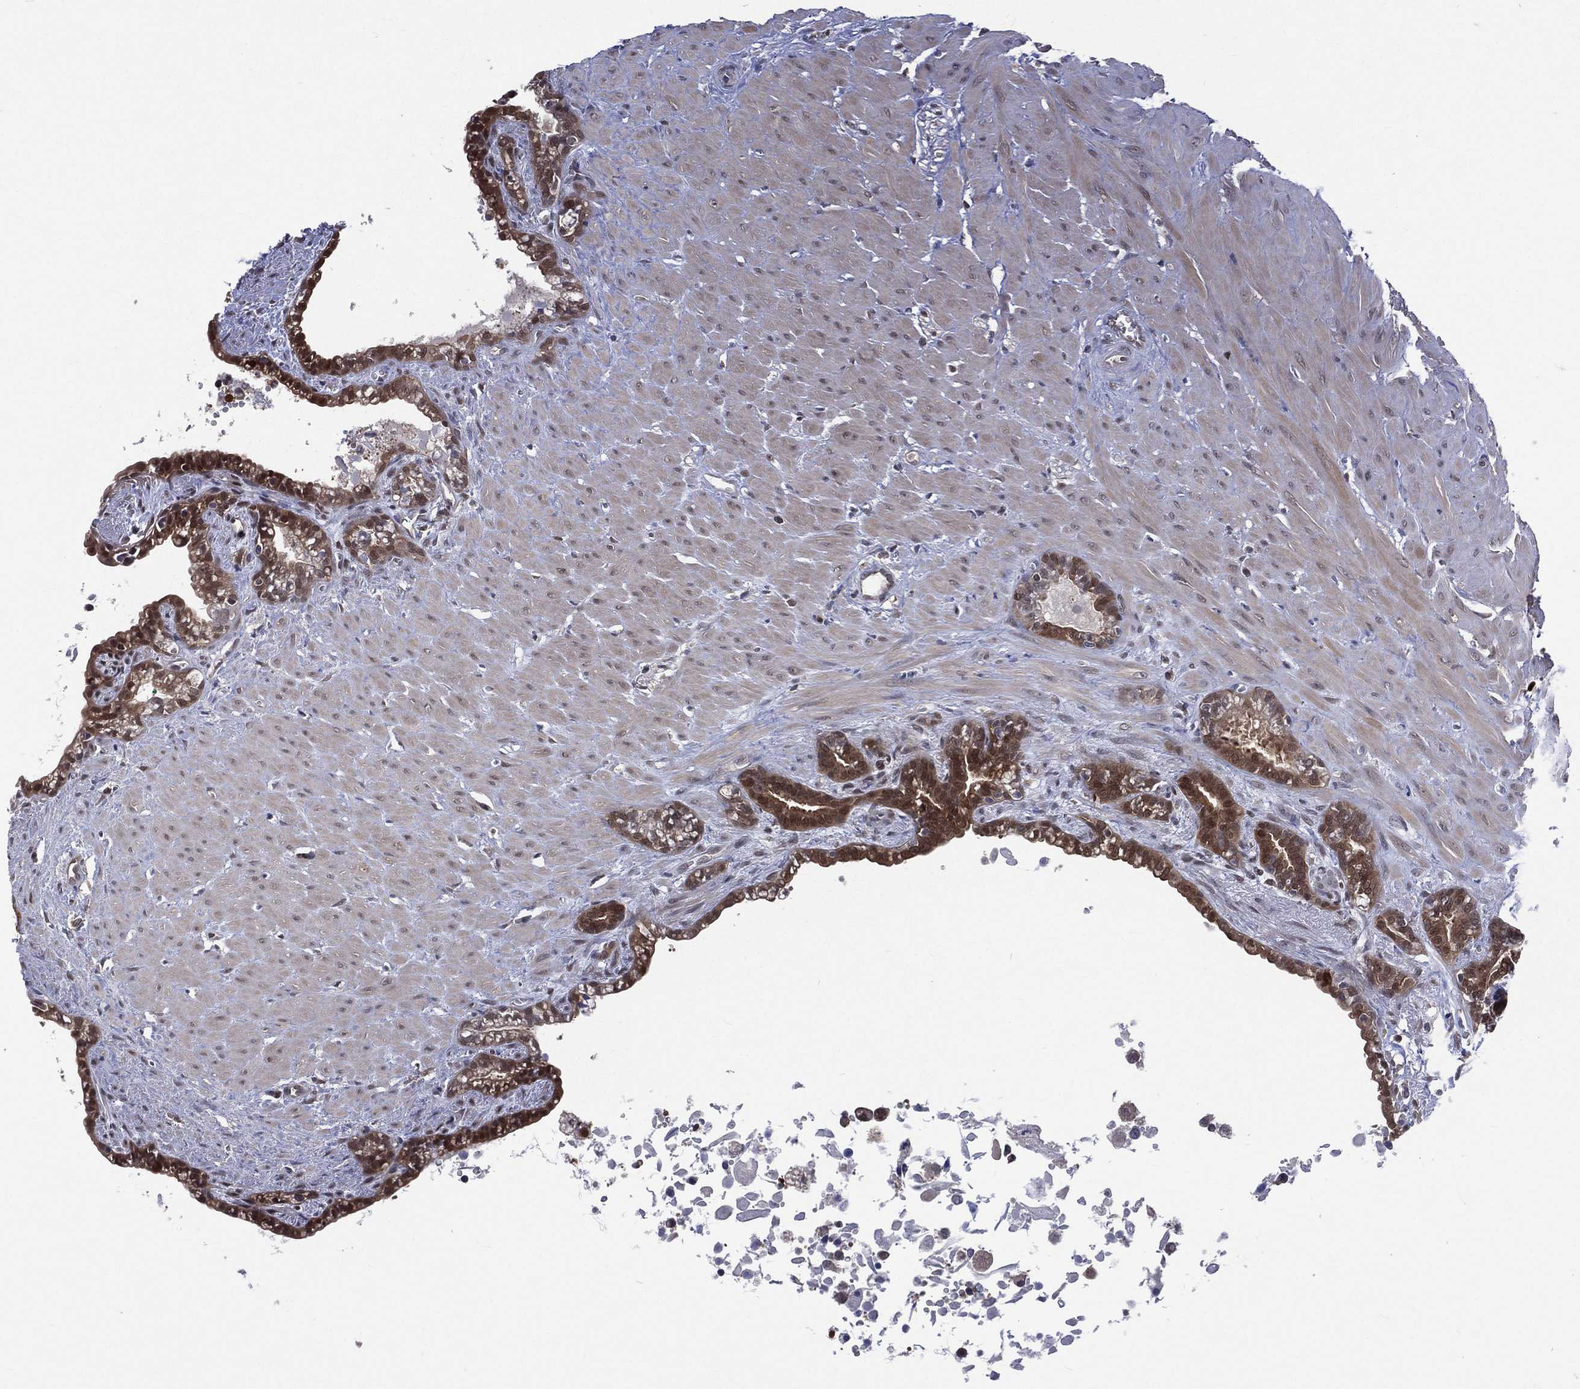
{"staining": {"intensity": "strong", "quantity": "<25%", "location": "cytoplasmic/membranous,nuclear"}, "tissue": "seminal vesicle", "cell_type": "Glandular cells", "image_type": "normal", "snomed": [{"axis": "morphology", "description": "Normal tissue, NOS"}, {"axis": "morphology", "description": "Urothelial carcinoma, NOS"}, {"axis": "topography", "description": "Urinary bladder"}, {"axis": "topography", "description": "Seminal veicle"}], "caption": "Immunohistochemical staining of unremarkable human seminal vesicle displays medium levels of strong cytoplasmic/membranous,nuclear staining in about <25% of glandular cells. The staining was performed using DAB (3,3'-diaminobenzidine) to visualize the protein expression in brown, while the nuclei were stained in blue with hematoxylin (Magnification: 20x).", "gene": "MTAP", "patient": {"sex": "male", "age": 76}}